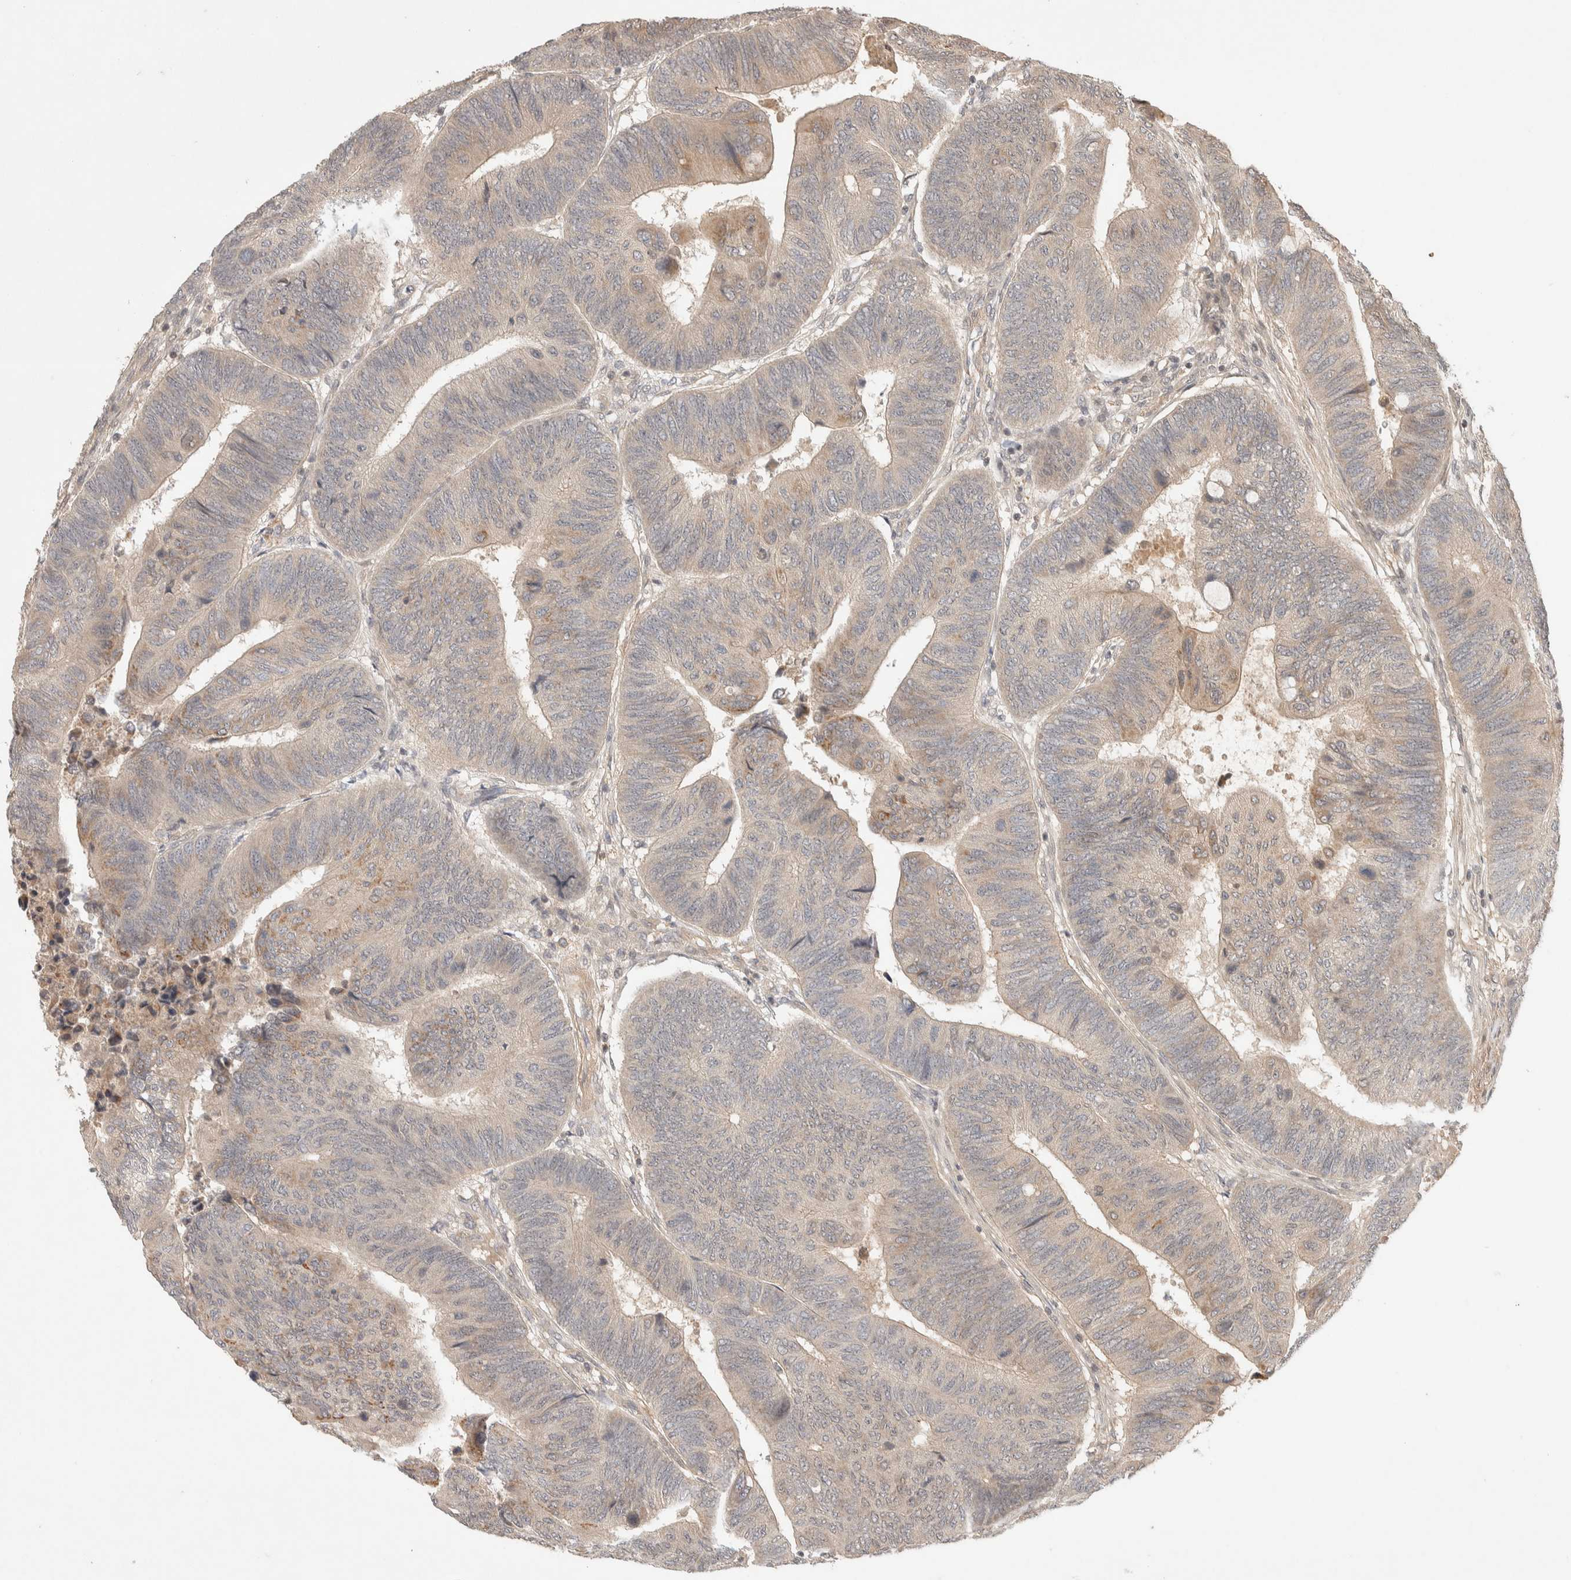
{"staining": {"intensity": "weak", "quantity": "<25%", "location": "cytoplasmic/membranous"}, "tissue": "colorectal cancer", "cell_type": "Tumor cells", "image_type": "cancer", "snomed": [{"axis": "morphology", "description": "Normal tissue, NOS"}, {"axis": "morphology", "description": "Adenocarcinoma, NOS"}, {"axis": "topography", "description": "Rectum"}, {"axis": "topography", "description": "Peripheral nerve tissue"}], "caption": "A micrograph of human colorectal cancer is negative for staining in tumor cells.", "gene": "THRA", "patient": {"sex": "male", "age": 92}}